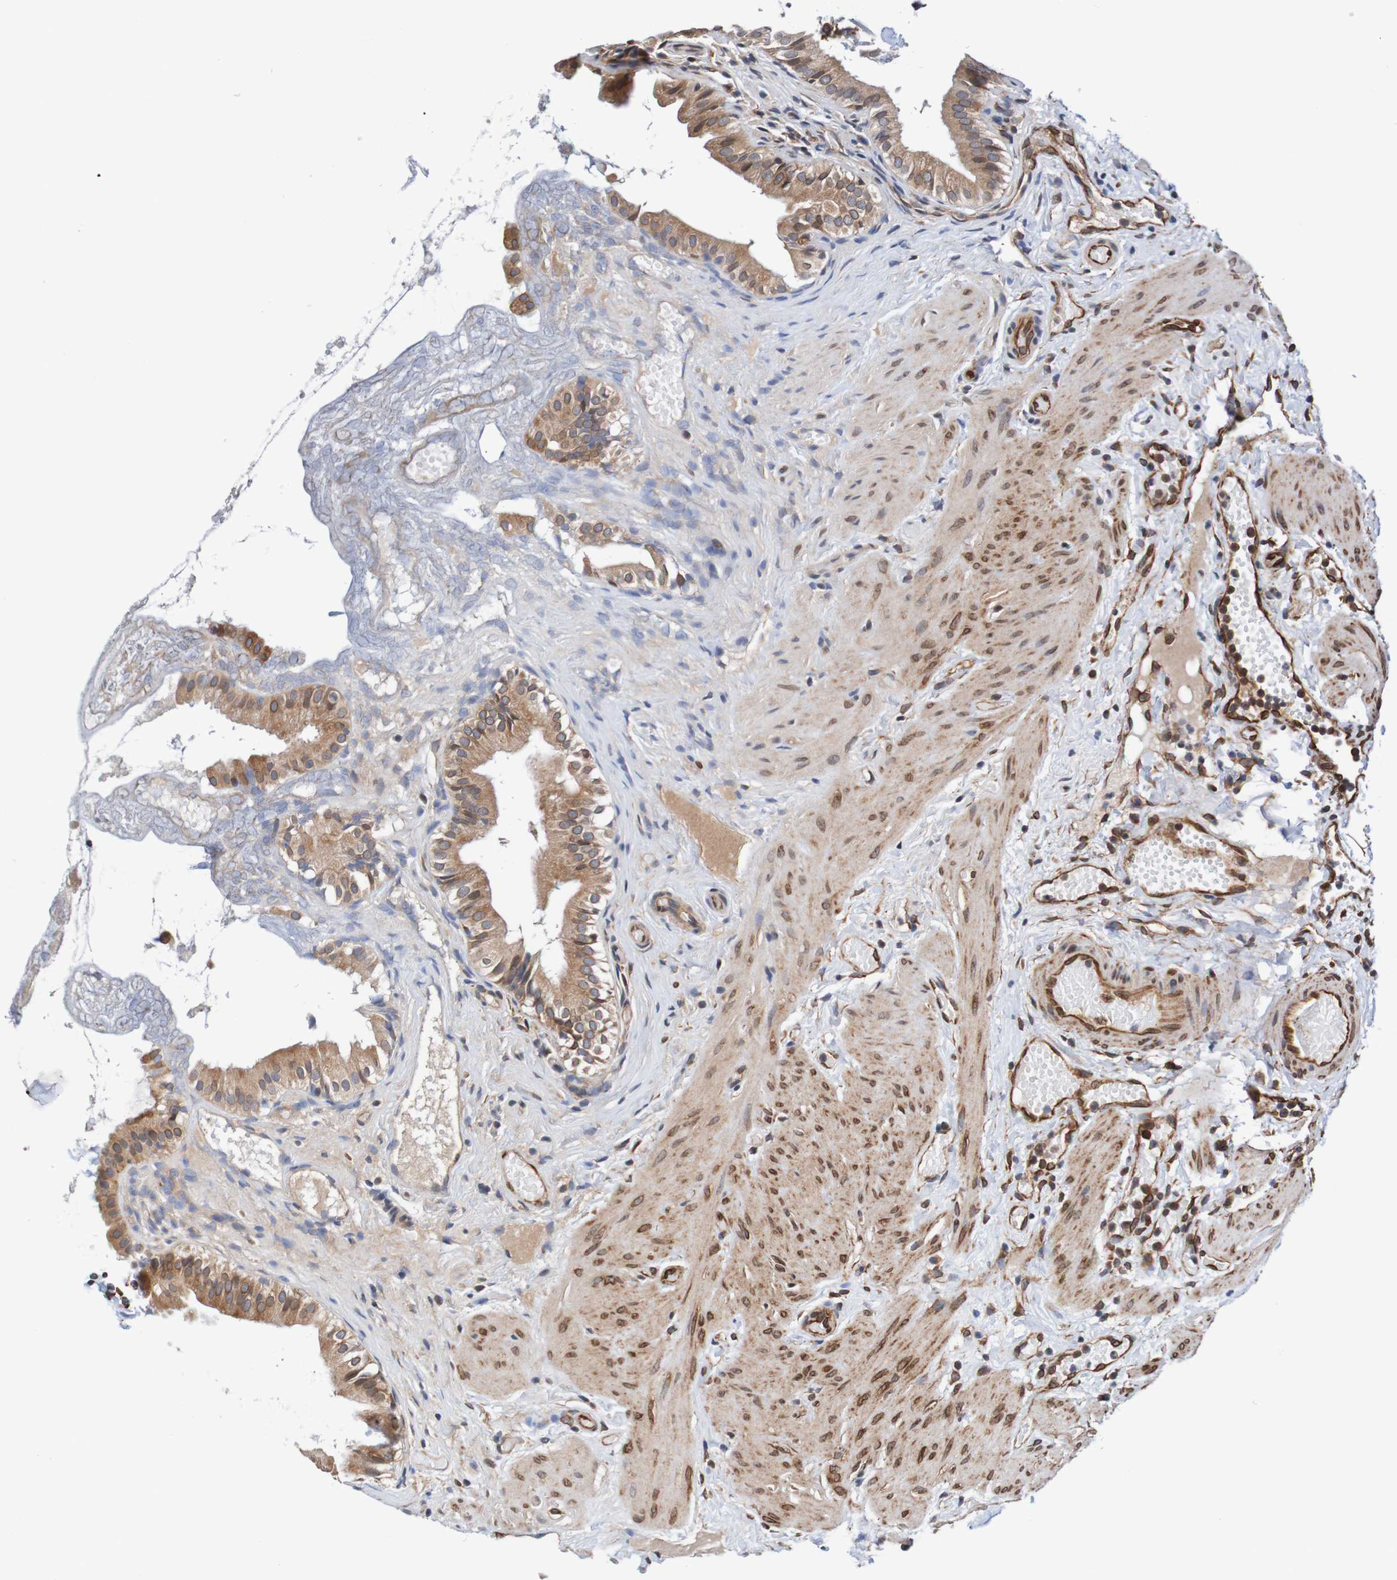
{"staining": {"intensity": "moderate", "quantity": ">75%", "location": "cytoplasmic/membranous"}, "tissue": "gallbladder", "cell_type": "Glandular cells", "image_type": "normal", "snomed": [{"axis": "morphology", "description": "Normal tissue, NOS"}, {"axis": "topography", "description": "Gallbladder"}], "caption": "This histopathology image demonstrates immunohistochemistry (IHC) staining of unremarkable gallbladder, with medium moderate cytoplasmic/membranous expression in about >75% of glandular cells.", "gene": "TMEM109", "patient": {"sex": "female", "age": 26}}